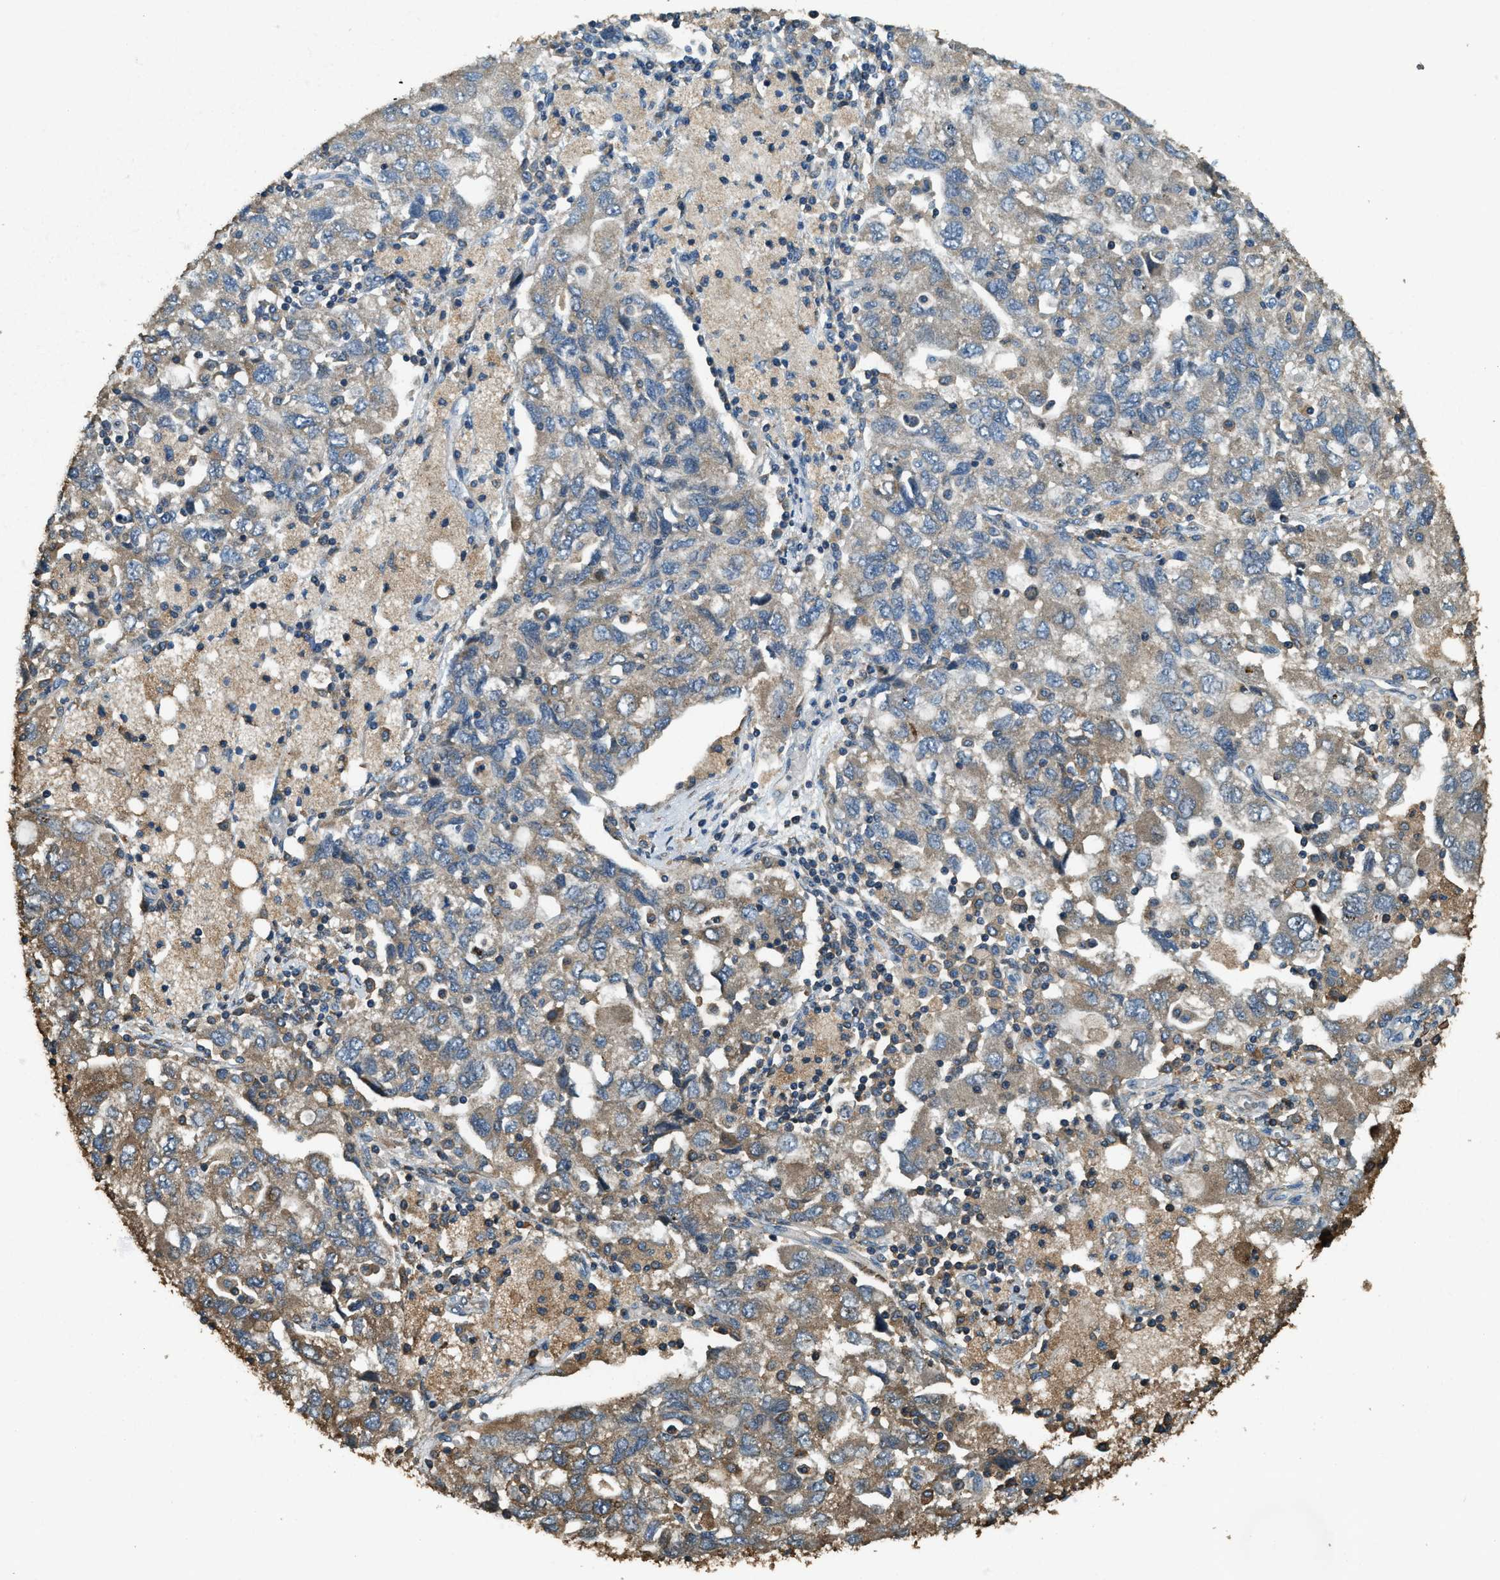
{"staining": {"intensity": "moderate", "quantity": ">75%", "location": "cytoplasmic/membranous"}, "tissue": "ovarian cancer", "cell_type": "Tumor cells", "image_type": "cancer", "snomed": [{"axis": "morphology", "description": "Carcinoma, NOS"}, {"axis": "morphology", "description": "Cystadenocarcinoma, serous, NOS"}, {"axis": "topography", "description": "Ovary"}], "caption": "Tumor cells exhibit medium levels of moderate cytoplasmic/membranous staining in about >75% of cells in serous cystadenocarcinoma (ovarian). (brown staining indicates protein expression, while blue staining denotes nuclei).", "gene": "ERGIC1", "patient": {"sex": "female", "age": 69}}